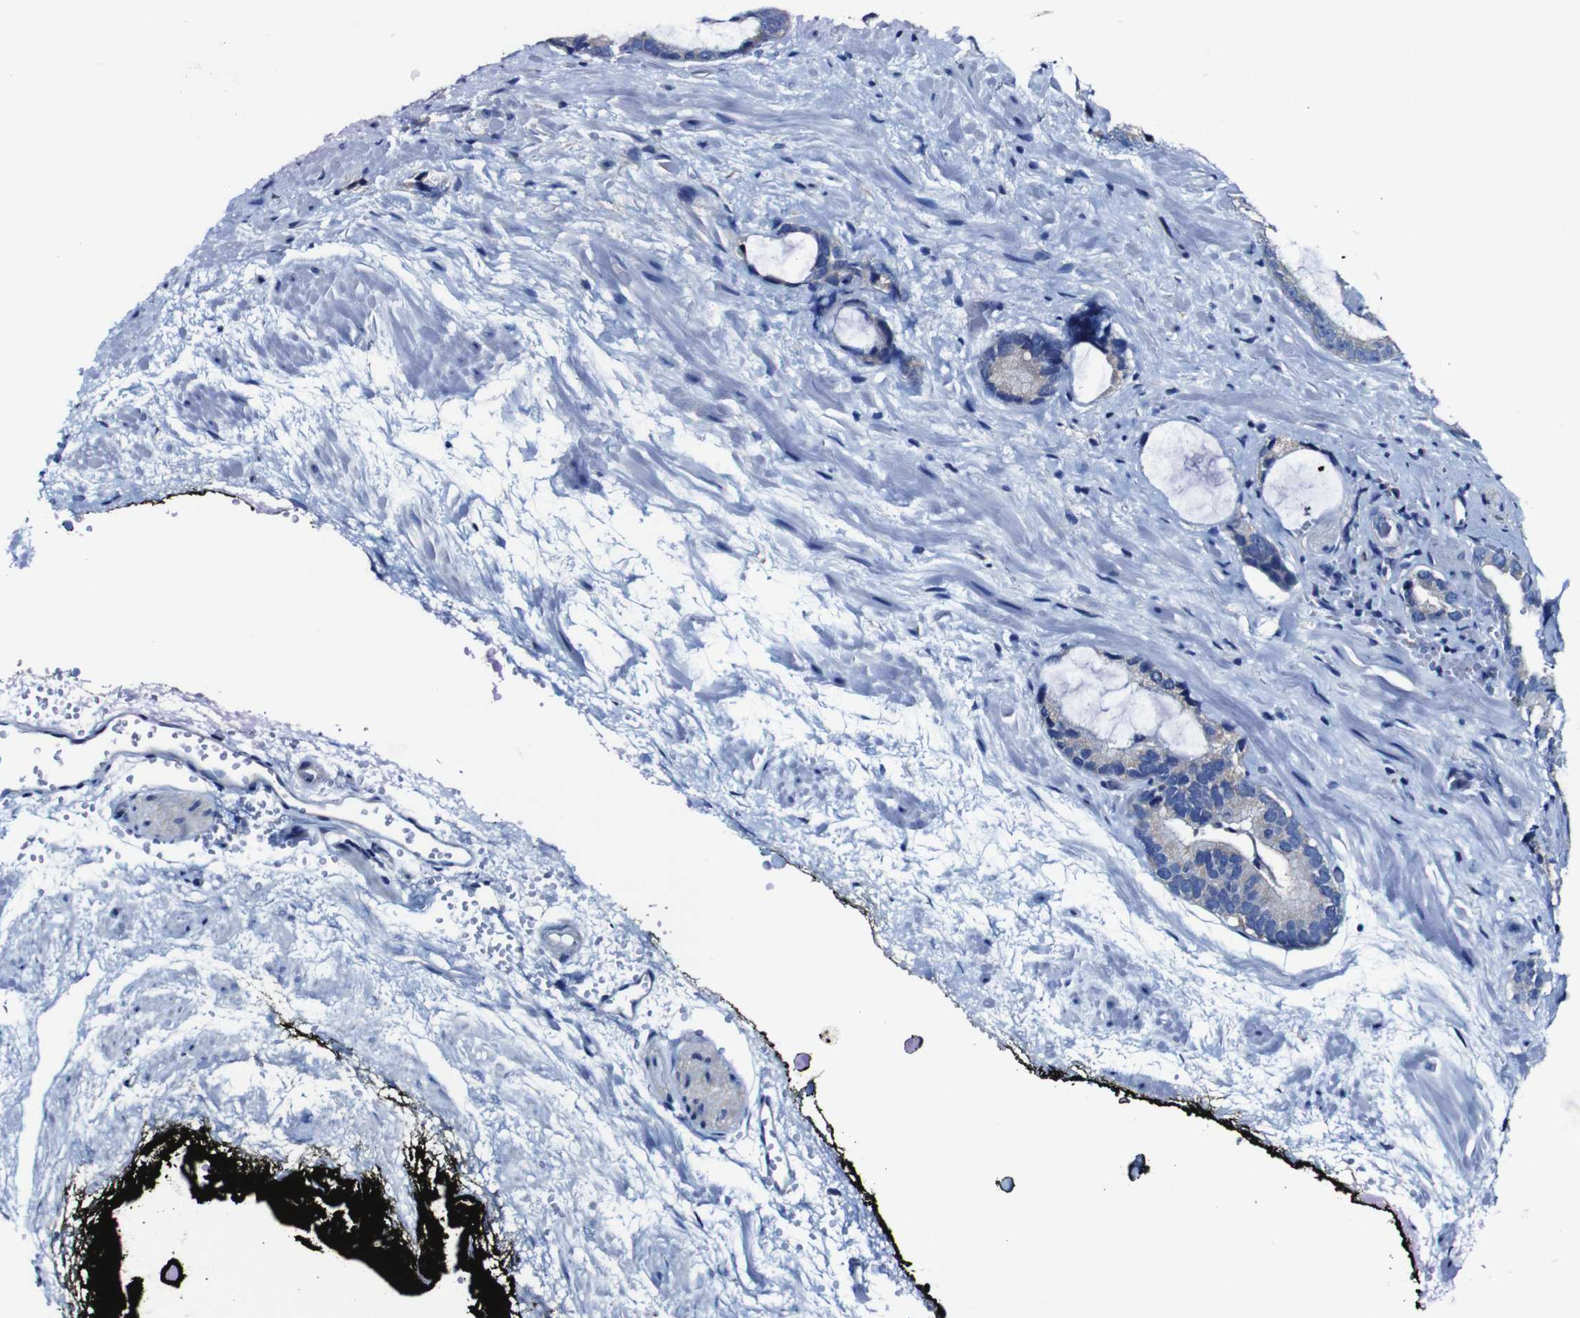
{"staining": {"intensity": "negative", "quantity": "none", "location": "none"}, "tissue": "prostate cancer", "cell_type": "Tumor cells", "image_type": "cancer", "snomed": [{"axis": "morphology", "description": "Adenocarcinoma, Low grade"}, {"axis": "topography", "description": "Prostate"}], "caption": "This is a image of immunohistochemistry (IHC) staining of prostate low-grade adenocarcinoma, which shows no positivity in tumor cells. The staining is performed using DAB brown chromogen with nuclei counter-stained in using hematoxylin.", "gene": "CSF1R", "patient": {"sex": "male", "age": 60}}